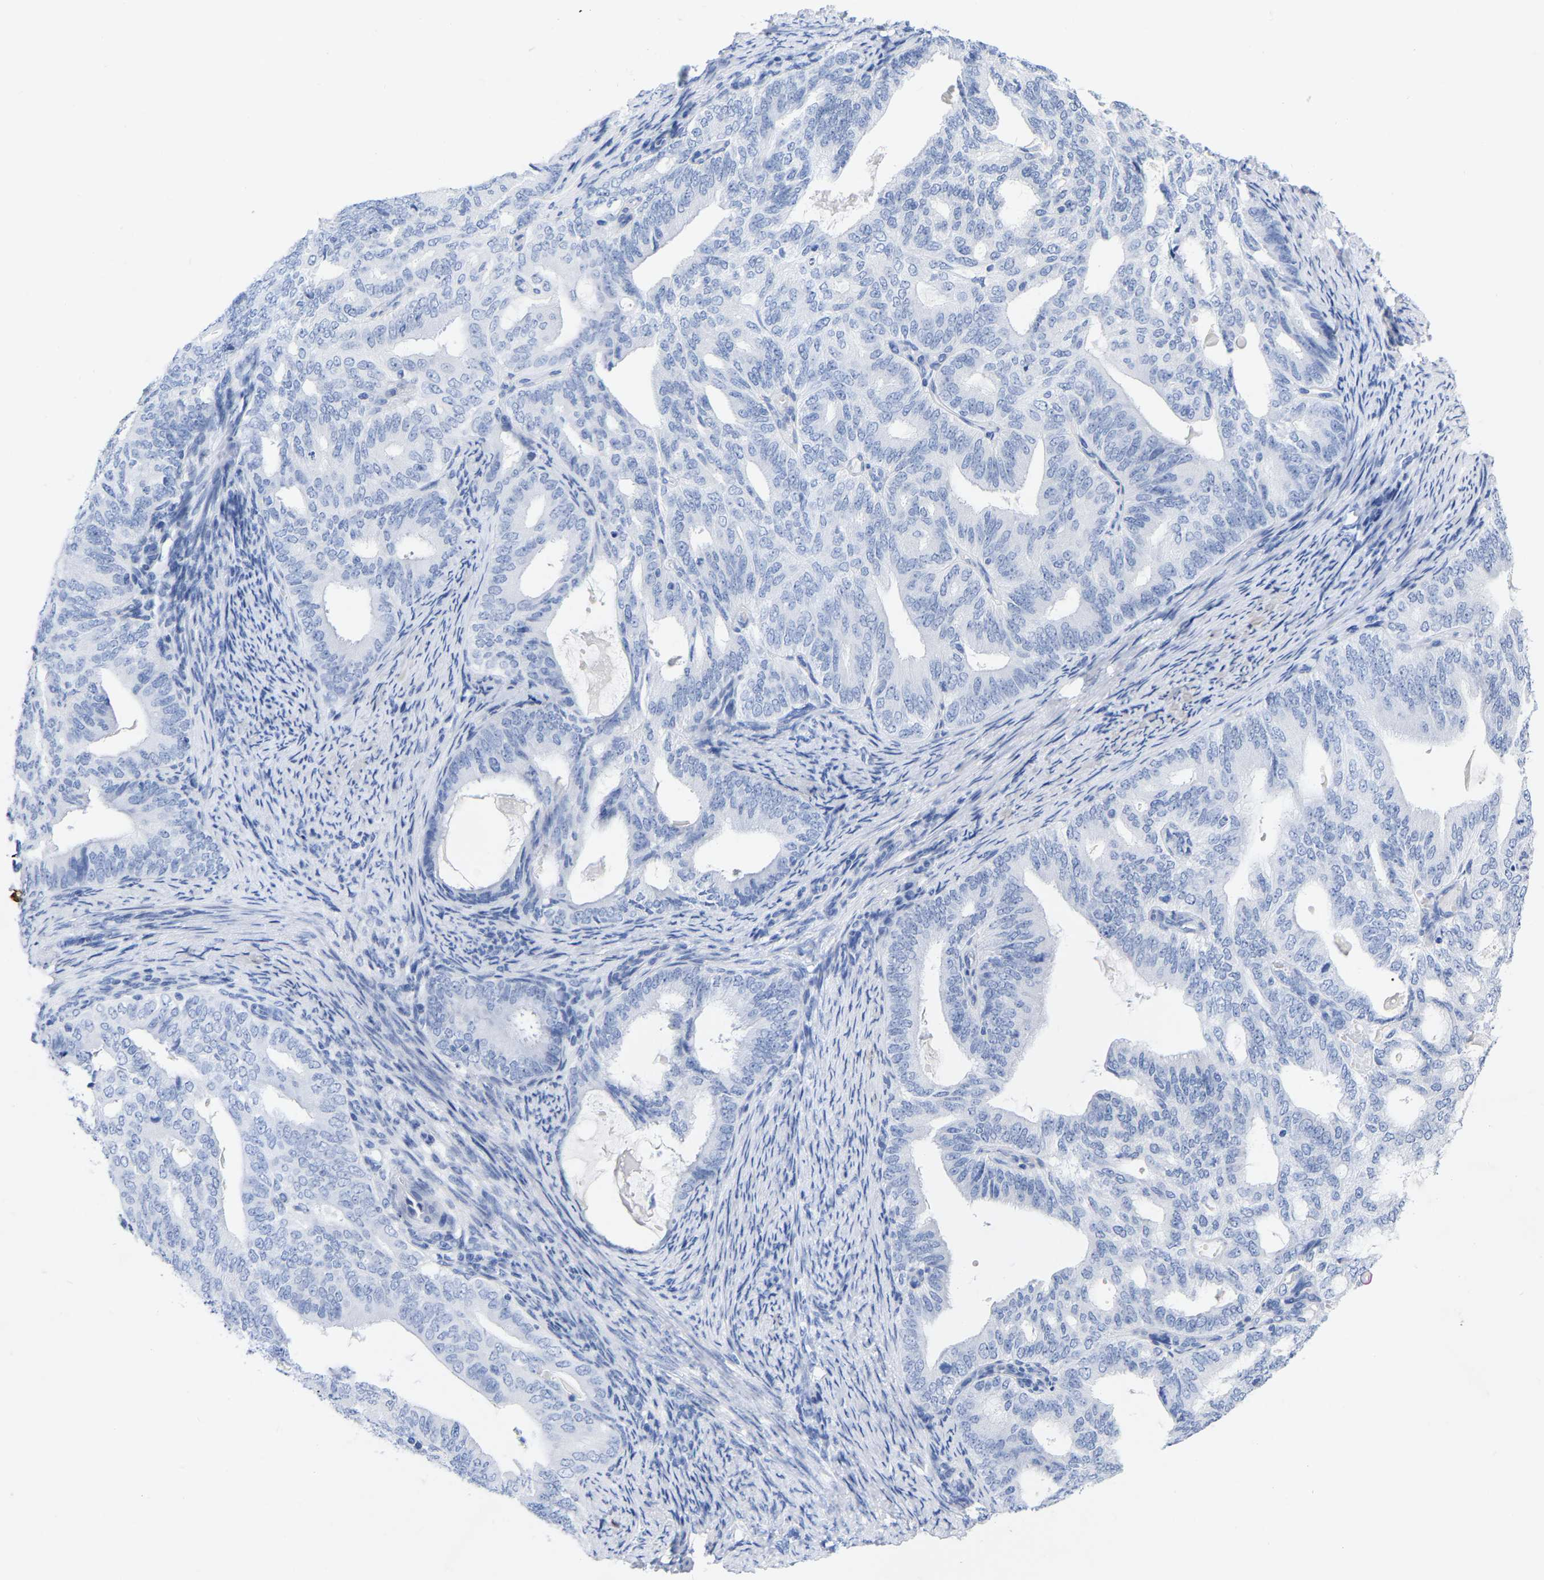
{"staining": {"intensity": "negative", "quantity": "none", "location": "none"}, "tissue": "endometrial cancer", "cell_type": "Tumor cells", "image_type": "cancer", "snomed": [{"axis": "morphology", "description": "Adenocarcinoma, NOS"}, {"axis": "topography", "description": "Endometrium"}], "caption": "An image of adenocarcinoma (endometrial) stained for a protein exhibits no brown staining in tumor cells.", "gene": "ZNF629", "patient": {"sex": "female", "age": 58}}